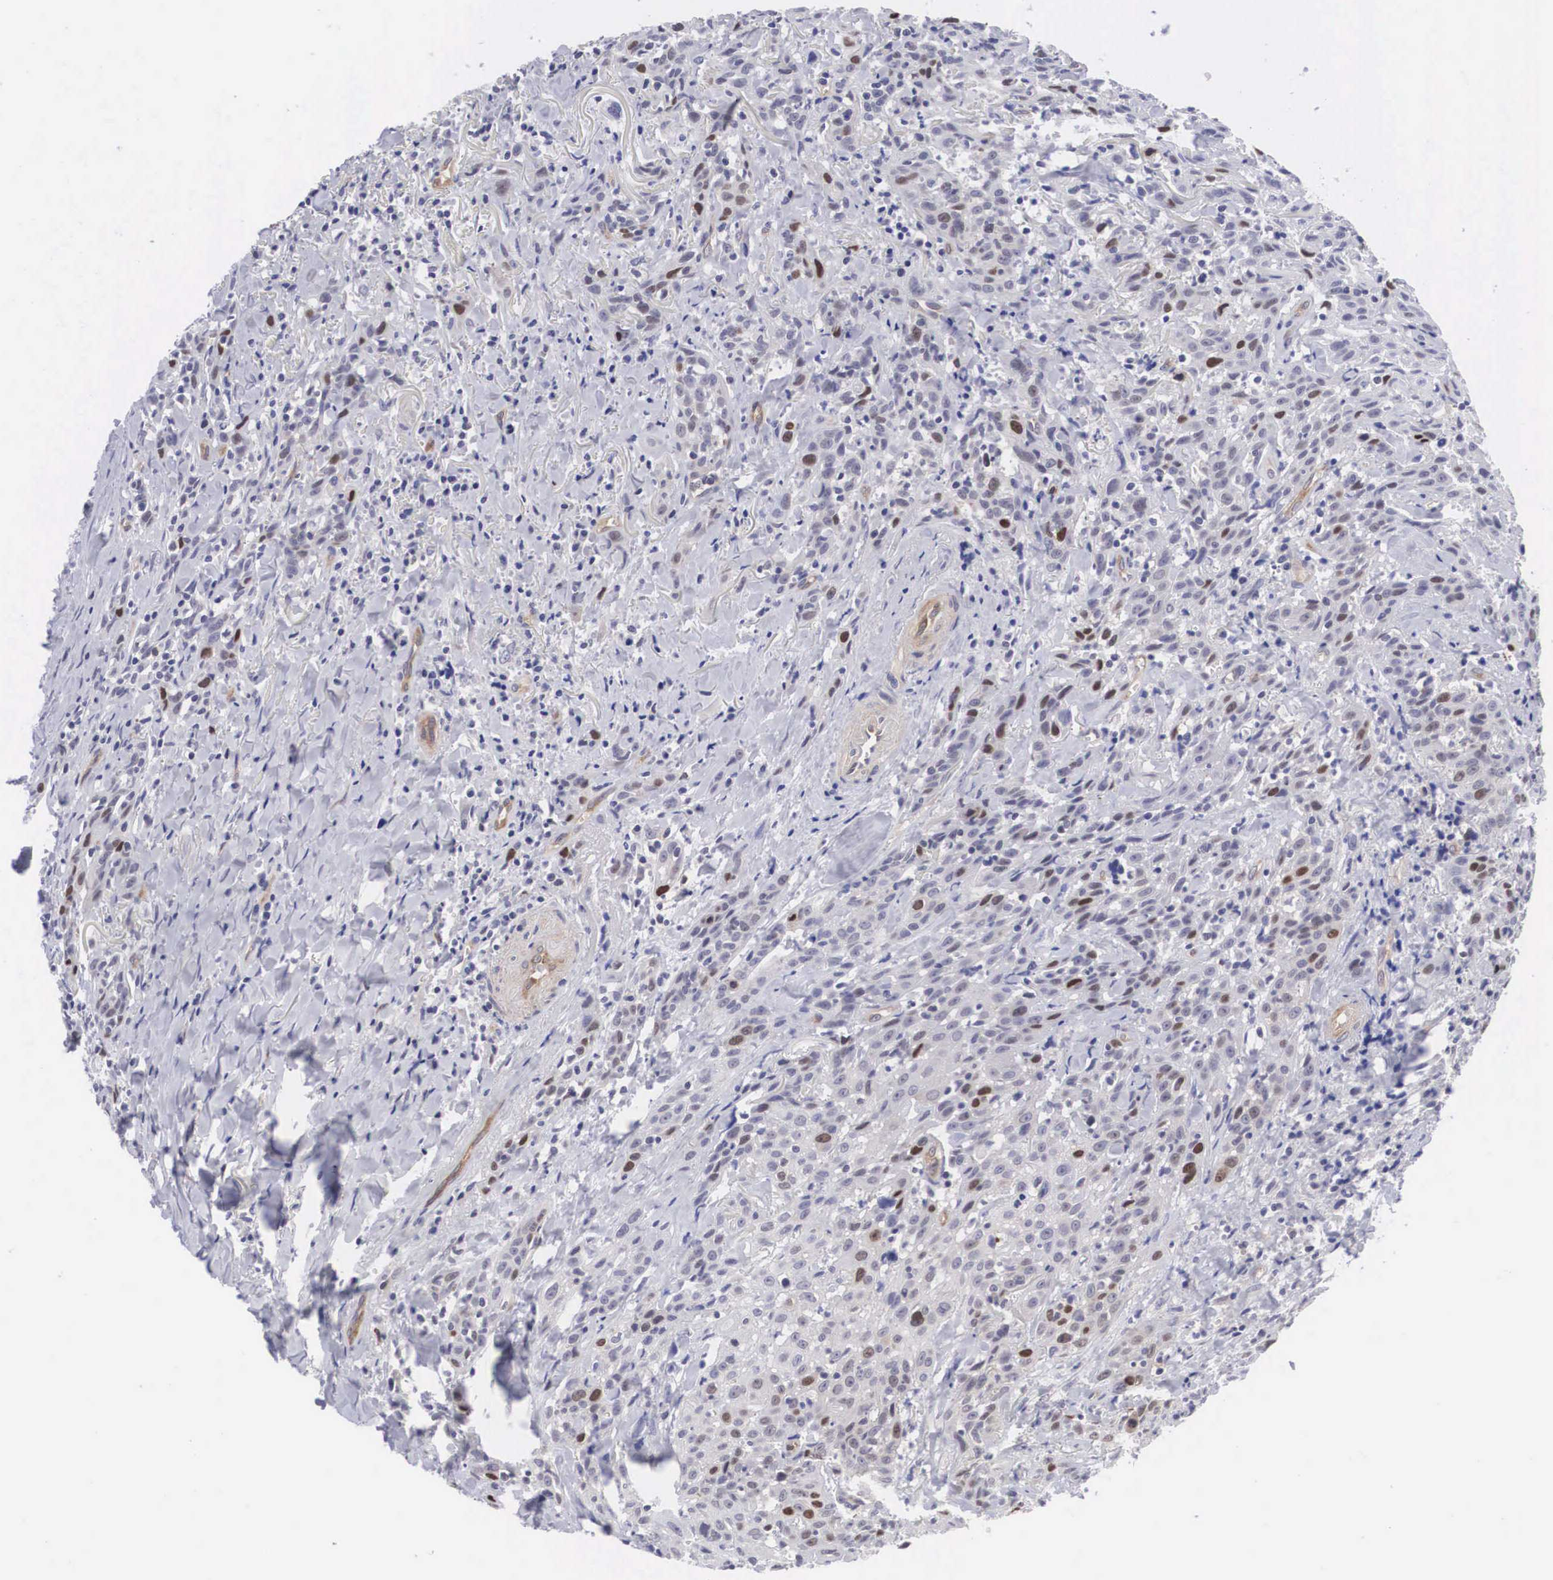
{"staining": {"intensity": "moderate", "quantity": "<25%", "location": "nuclear"}, "tissue": "head and neck cancer", "cell_type": "Tumor cells", "image_type": "cancer", "snomed": [{"axis": "morphology", "description": "Squamous cell carcinoma, NOS"}, {"axis": "topography", "description": "Oral tissue"}, {"axis": "topography", "description": "Head-Neck"}], "caption": "DAB (3,3'-diaminobenzidine) immunohistochemical staining of head and neck squamous cell carcinoma demonstrates moderate nuclear protein expression in approximately <25% of tumor cells.", "gene": "MAST4", "patient": {"sex": "female", "age": 82}}